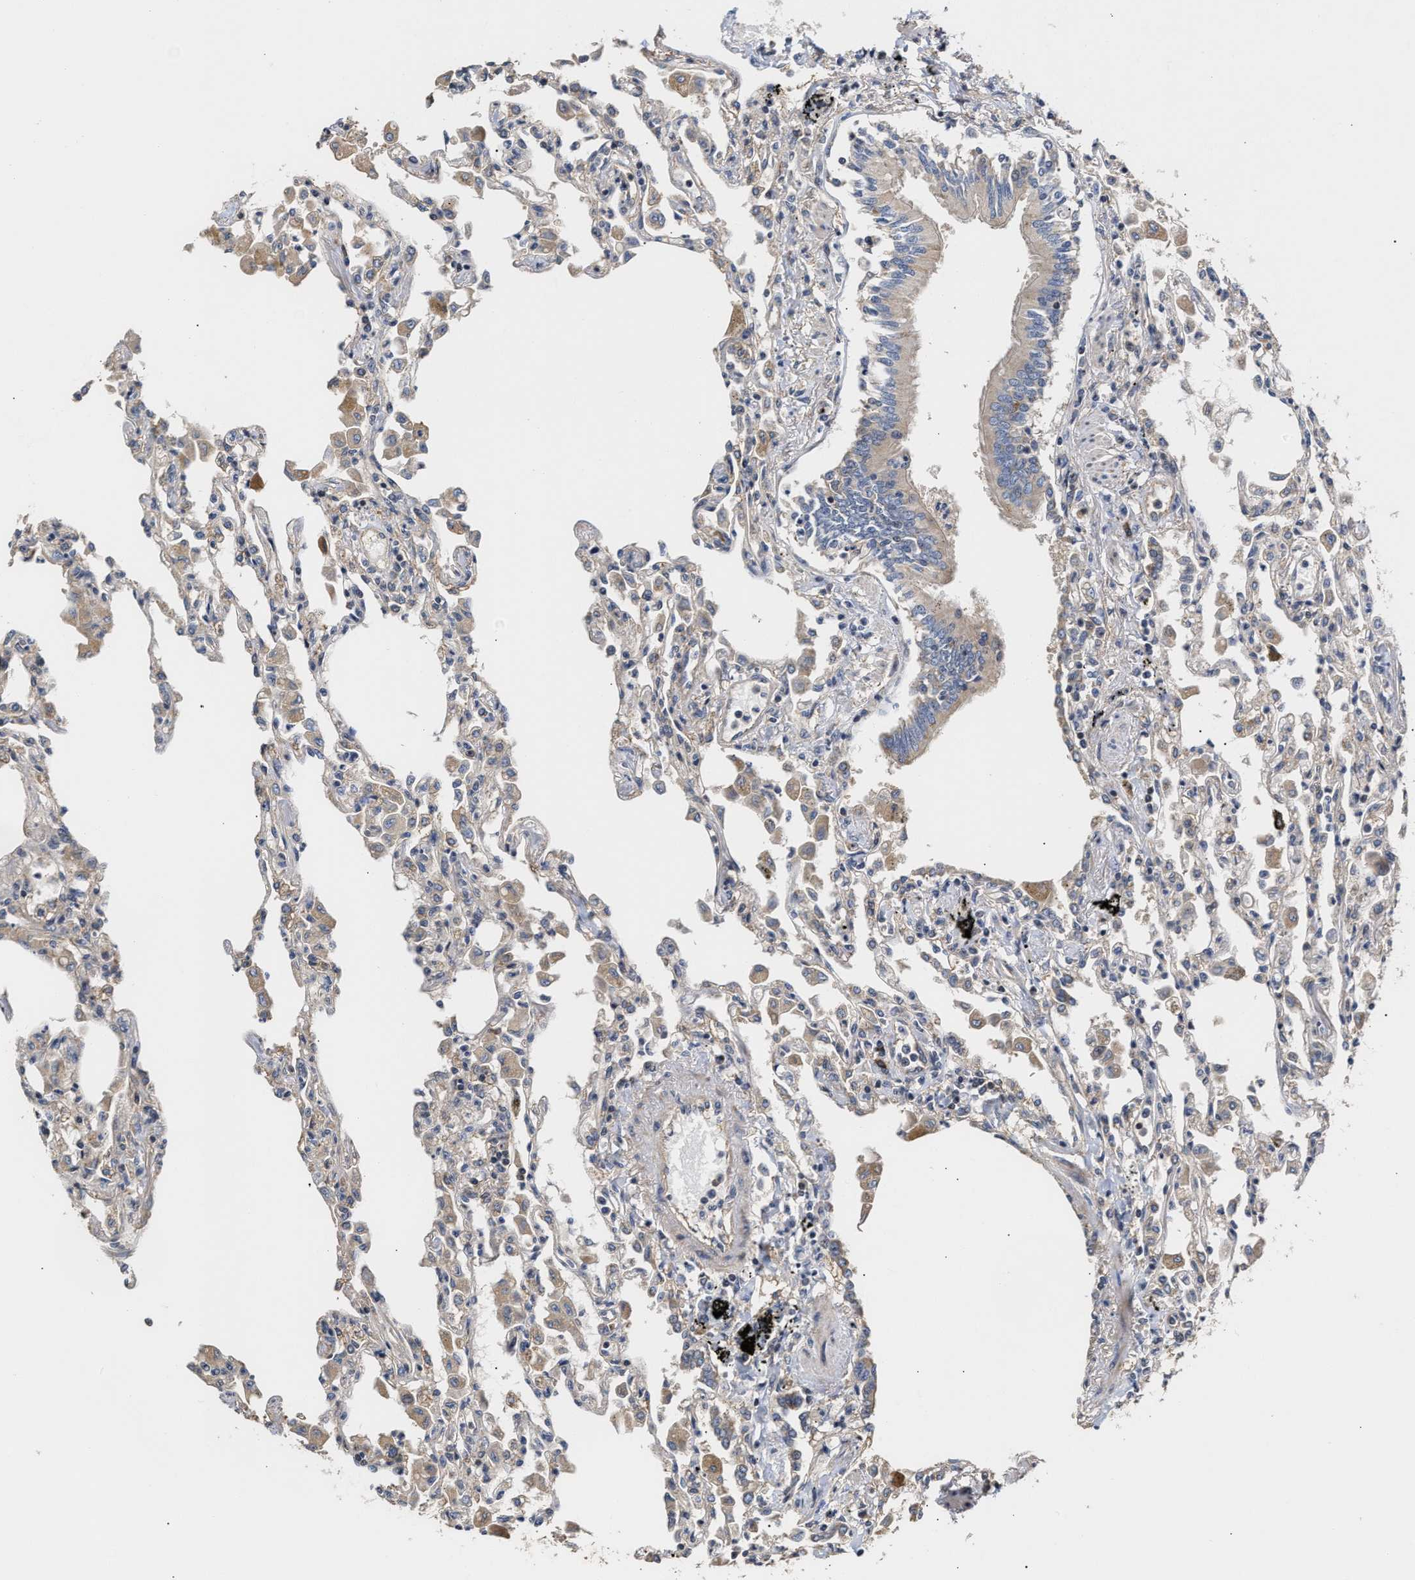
{"staining": {"intensity": "weak", "quantity": "25%-75%", "location": "cytoplasmic/membranous"}, "tissue": "lung", "cell_type": "Alveolar cells", "image_type": "normal", "snomed": [{"axis": "morphology", "description": "Normal tissue, NOS"}, {"axis": "topography", "description": "Bronchus"}, {"axis": "topography", "description": "Lung"}], "caption": "This is a micrograph of immunohistochemistry (IHC) staining of benign lung, which shows weak staining in the cytoplasmic/membranous of alveolar cells.", "gene": "CLIP2", "patient": {"sex": "female", "age": 49}}